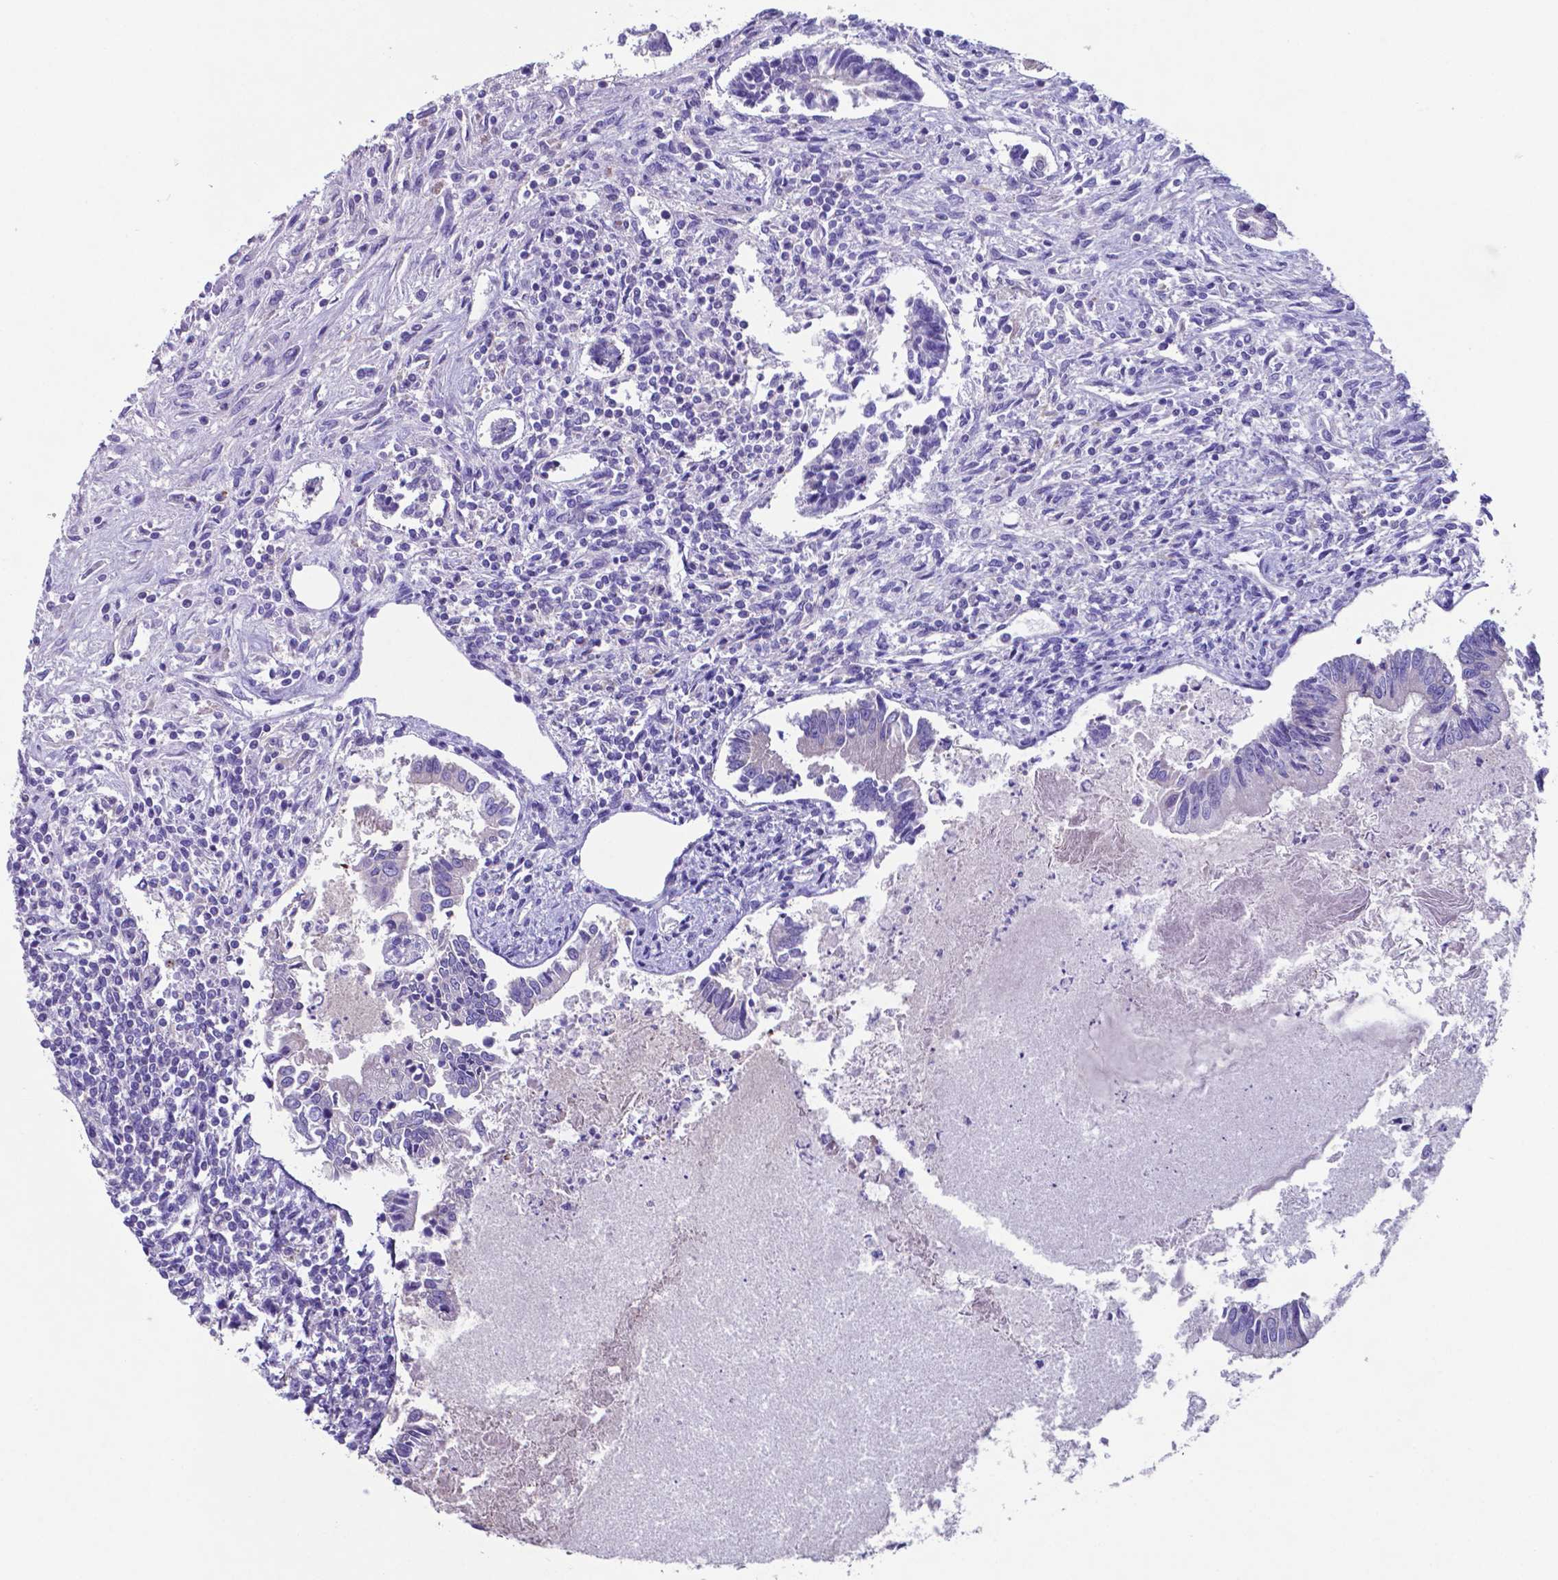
{"staining": {"intensity": "negative", "quantity": "none", "location": "none"}, "tissue": "testis cancer", "cell_type": "Tumor cells", "image_type": "cancer", "snomed": [{"axis": "morphology", "description": "Carcinoma, Embryonal, NOS"}, {"axis": "topography", "description": "Testis"}], "caption": "Tumor cells show no significant protein expression in testis embryonal carcinoma.", "gene": "TYRO3", "patient": {"sex": "male", "age": 37}}